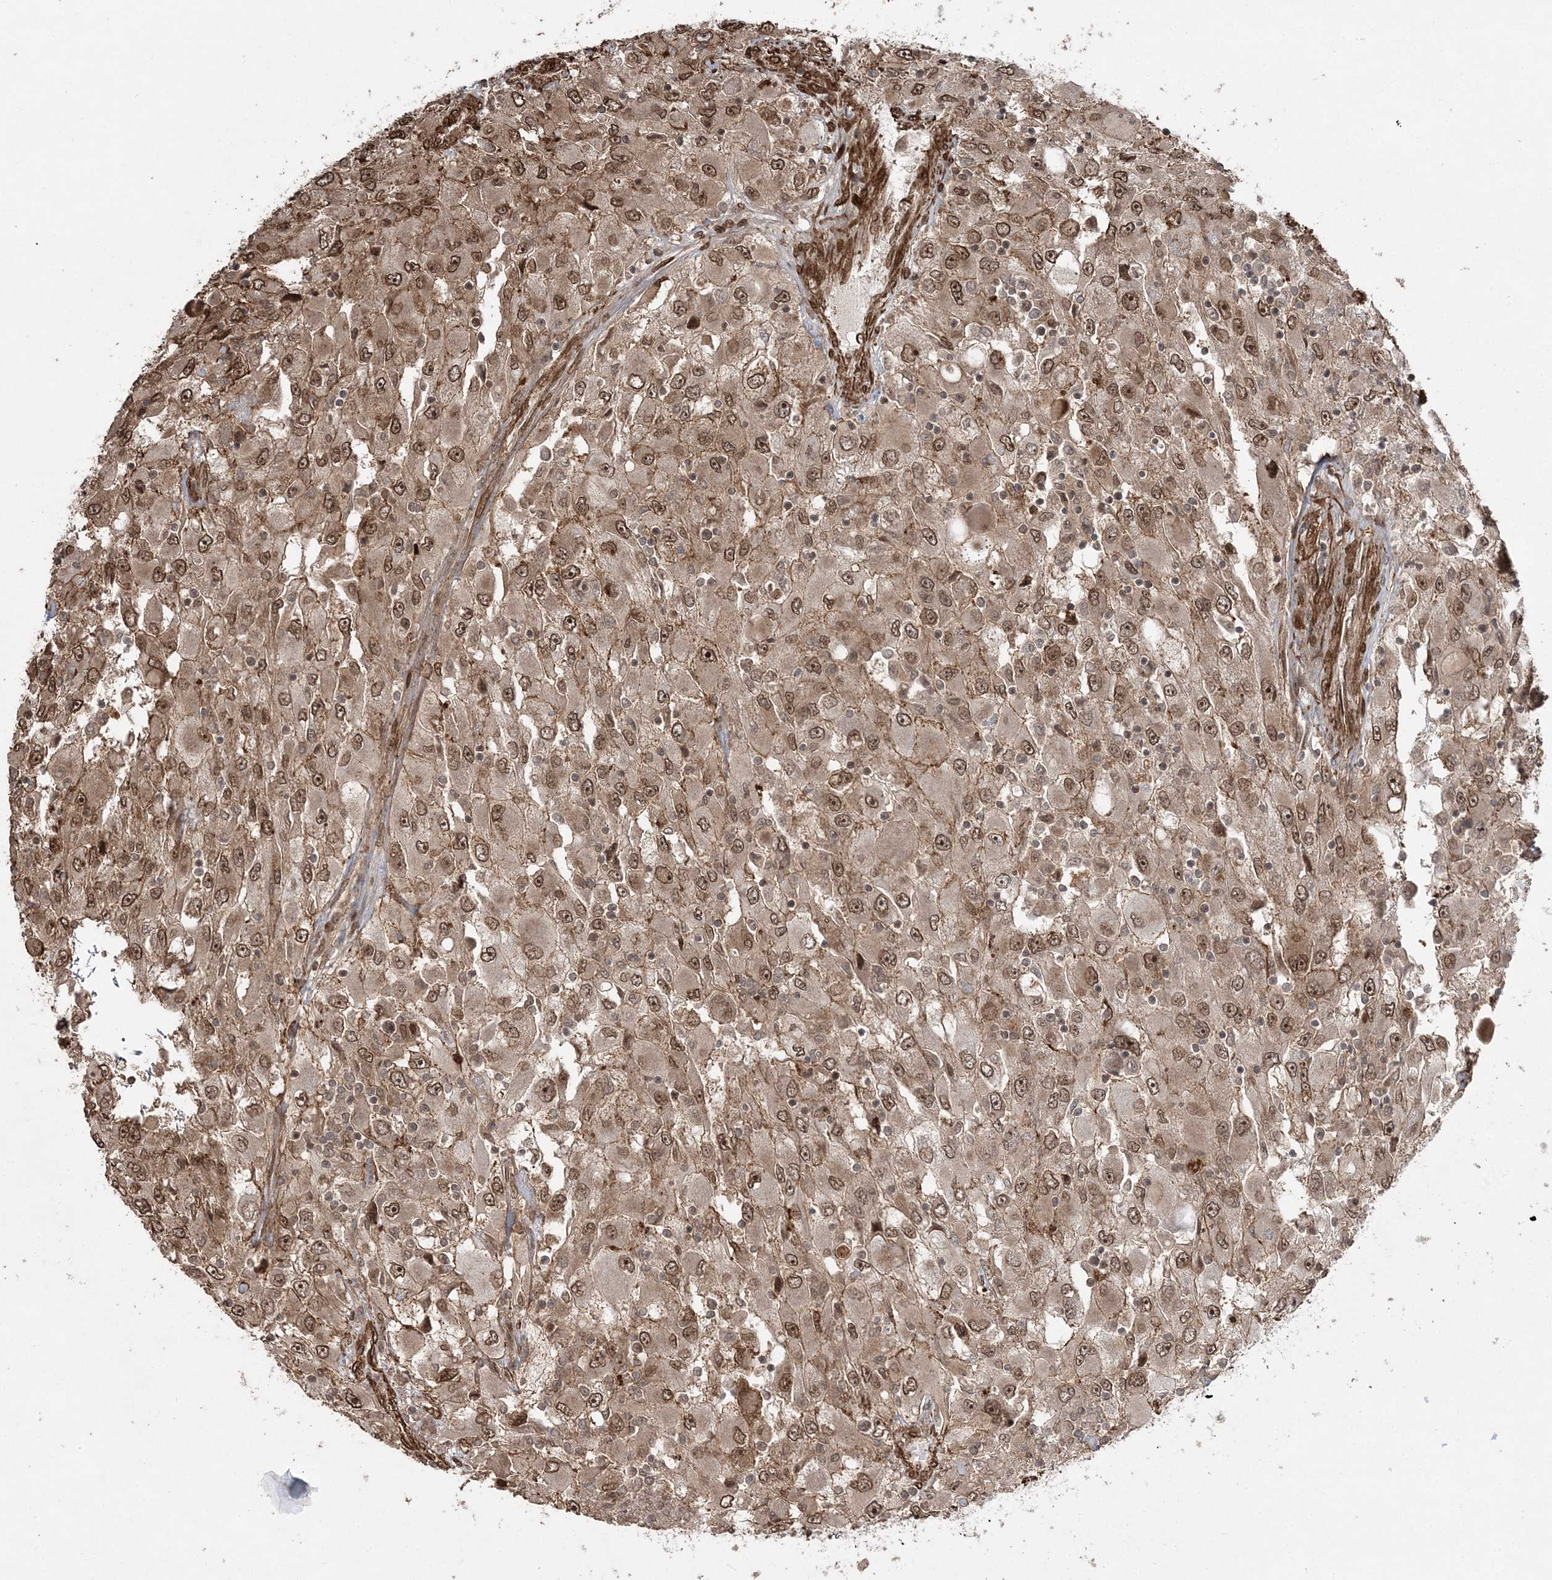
{"staining": {"intensity": "moderate", "quantity": ">75%", "location": "cytoplasmic/membranous,nuclear"}, "tissue": "renal cancer", "cell_type": "Tumor cells", "image_type": "cancer", "snomed": [{"axis": "morphology", "description": "Adenocarcinoma, NOS"}, {"axis": "topography", "description": "Kidney"}], "caption": "IHC image of neoplastic tissue: renal cancer (adenocarcinoma) stained using immunohistochemistry reveals medium levels of moderate protein expression localized specifically in the cytoplasmic/membranous and nuclear of tumor cells, appearing as a cytoplasmic/membranous and nuclear brown color.", "gene": "ETAA1", "patient": {"sex": "female", "age": 52}}